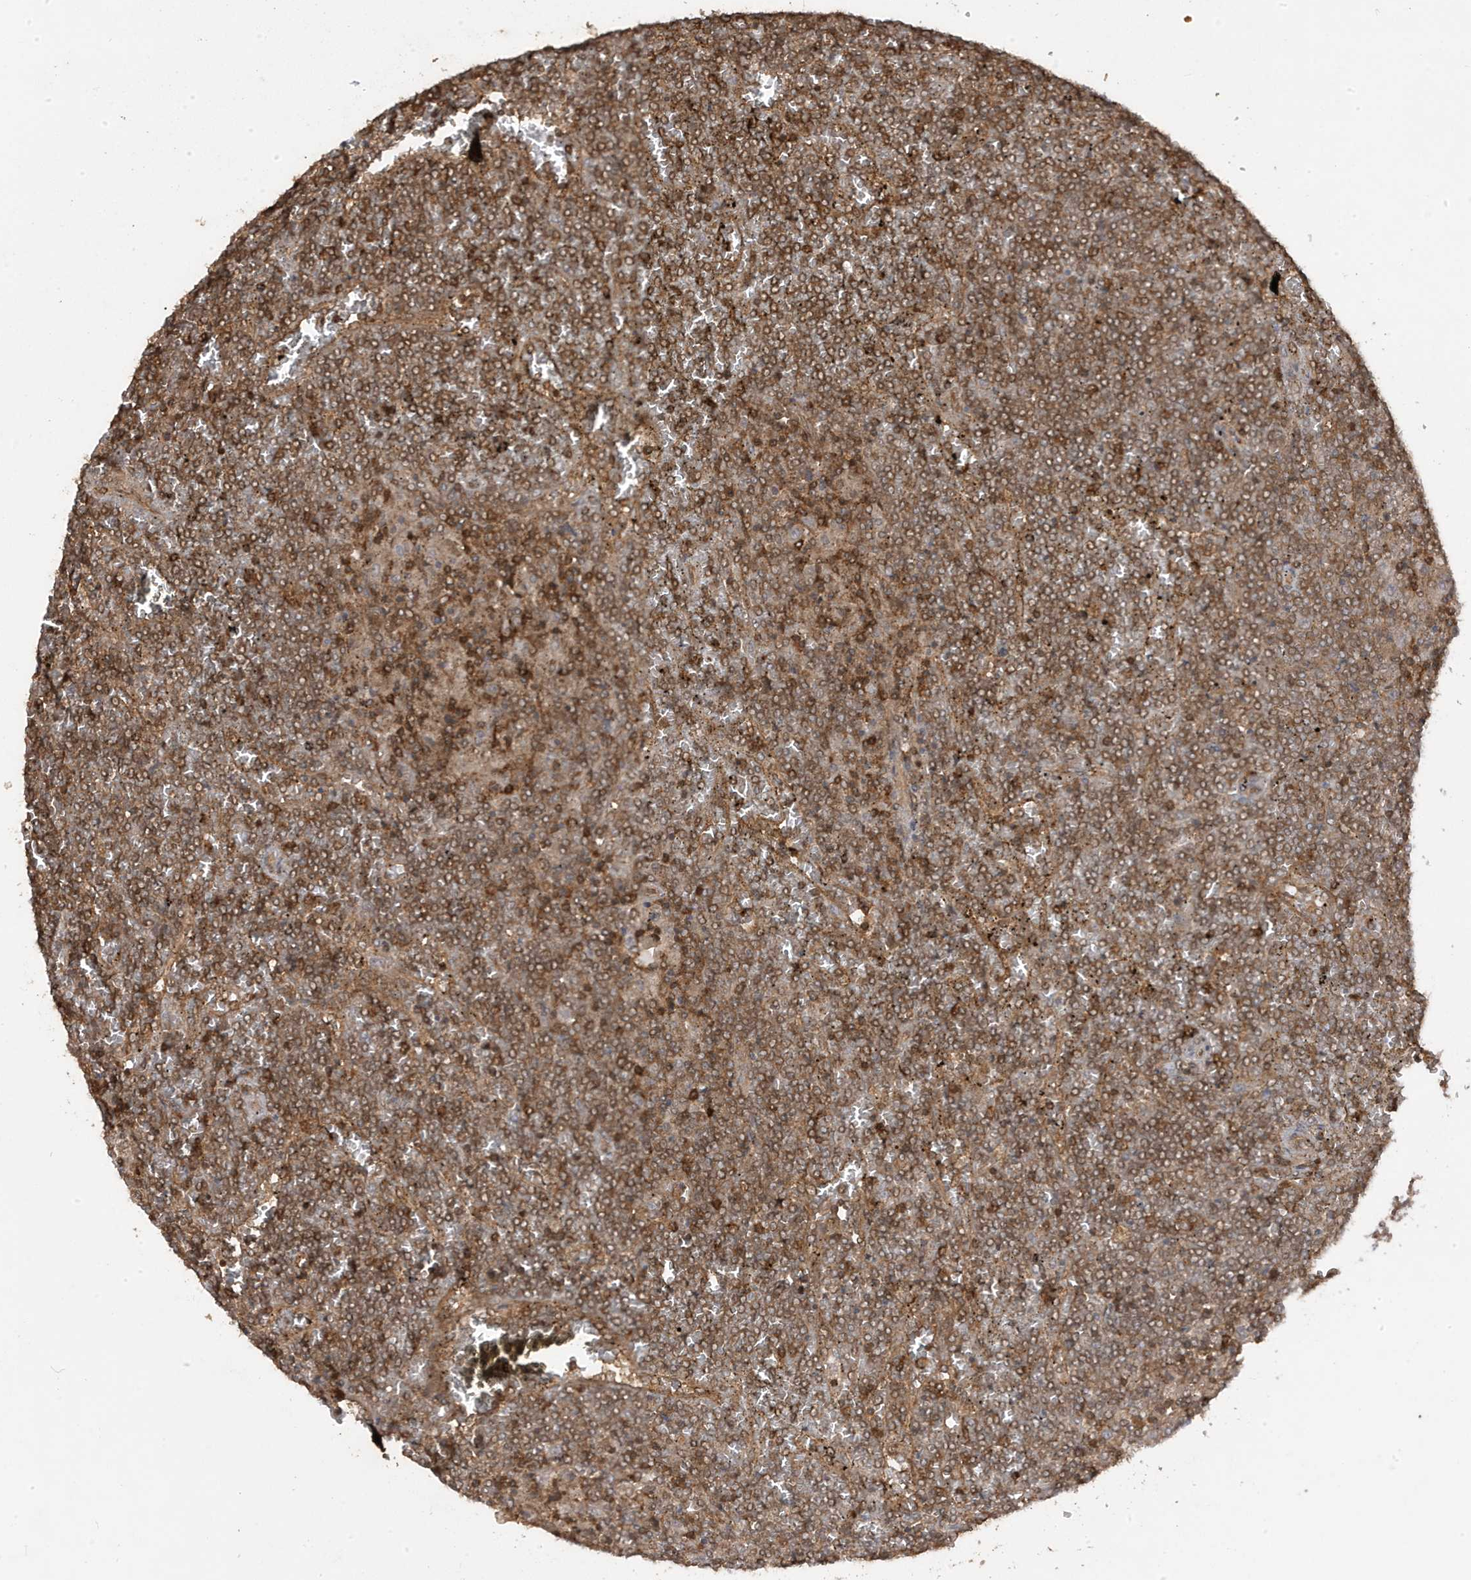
{"staining": {"intensity": "moderate", "quantity": ">75%", "location": "cytoplasmic/membranous"}, "tissue": "lymphoma", "cell_type": "Tumor cells", "image_type": "cancer", "snomed": [{"axis": "morphology", "description": "Malignant lymphoma, non-Hodgkin's type, Low grade"}, {"axis": "topography", "description": "Spleen"}], "caption": "IHC (DAB (3,3'-diaminobenzidine)) staining of low-grade malignant lymphoma, non-Hodgkin's type shows moderate cytoplasmic/membranous protein expression in approximately >75% of tumor cells. (IHC, brightfield microscopy, high magnification).", "gene": "ASAP1", "patient": {"sex": "female", "age": 19}}